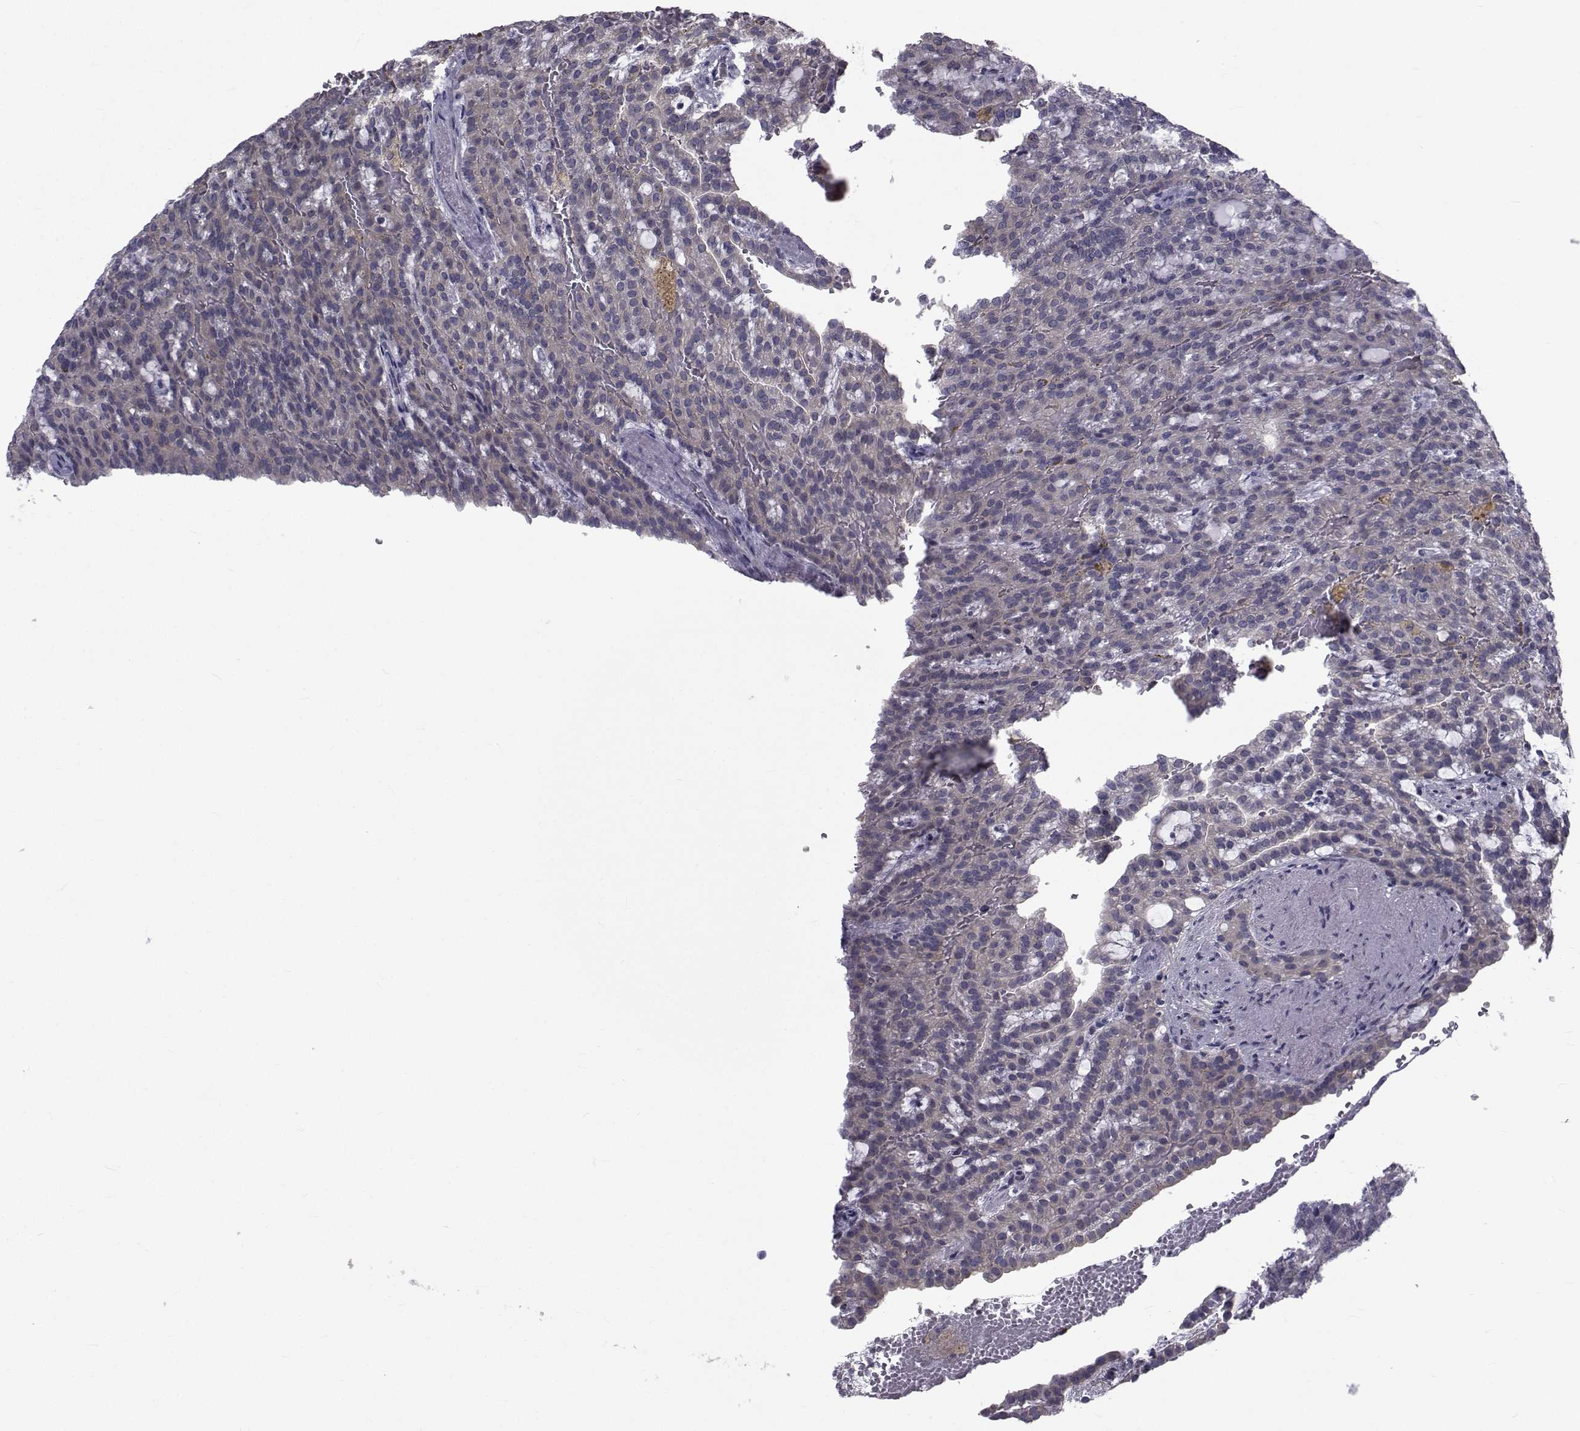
{"staining": {"intensity": "weak", "quantity": "<25%", "location": "cytoplasmic/membranous"}, "tissue": "renal cancer", "cell_type": "Tumor cells", "image_type": "cancer", "snomed": [{"axis": "morphology", "description": "Adenocarcinoma, NOS"}, {"axis": "topography", "description": "Kidney"}], "caption": "Immunohistochemistry (IHC) image of neoplastic tissue: human adenocarcinoma (renal) stained with DAB reveals no significant protein expression in tumor cells.", "gene": "SLC30A10", "patient": {"sex": "male", "age": 63}}